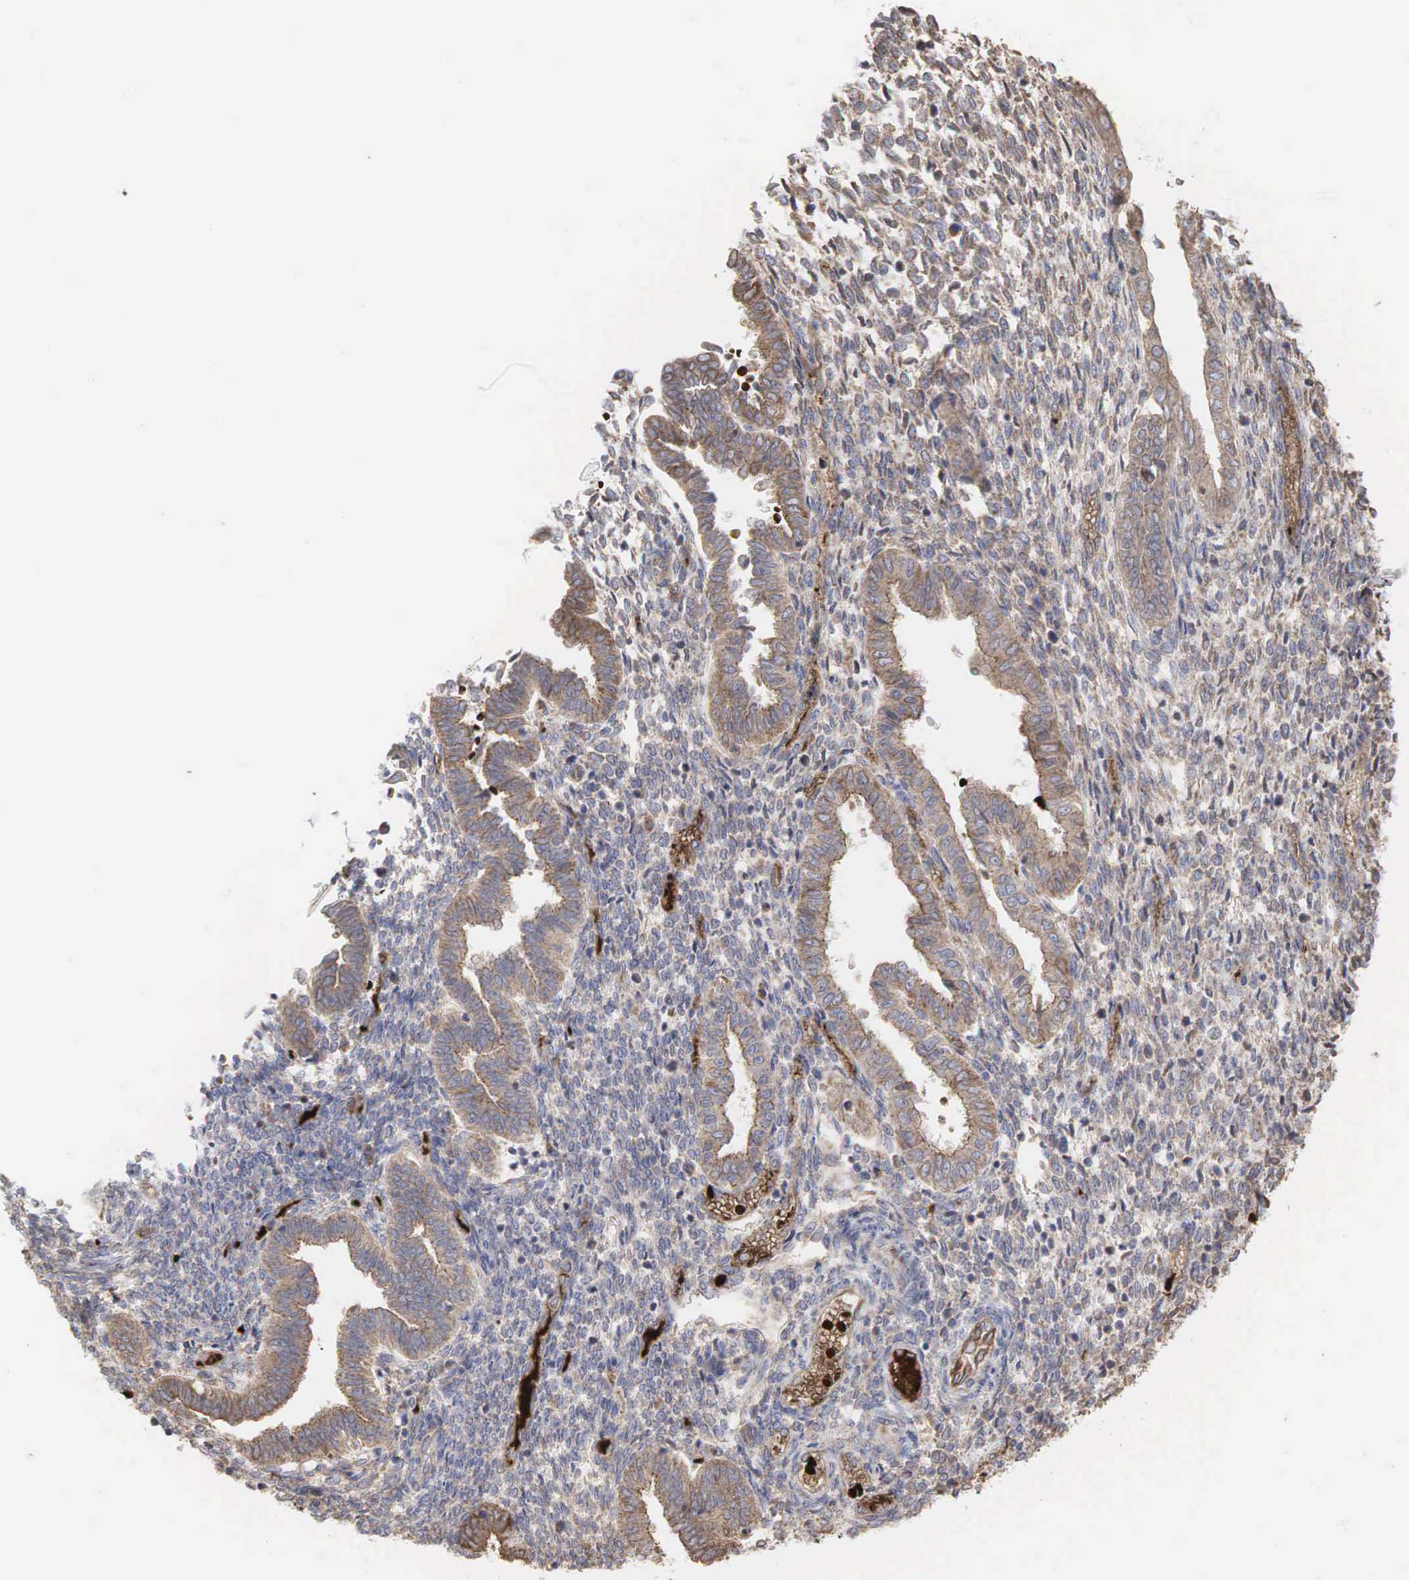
{"staining": {"intensity": "weak", "quantity": ">75%", "location": "cytoplasmic/membranous"}, "tissue": "endometrium", "cell_type": "Cells in endometrial stroma", "image_type": "normal", "snomed": [{"axis": "morphology", "description": "Normal tissue, NOS"}, {"axis": "topography", "description": "Endometrium"}], "caption": "Protein expression by IHC demonstrates weak cytoplasmic/membranous expression in approximately >75% of cells in endometrial stroma in normal endometrium. Using DAB (brown) and hematoxylin (blue) stains, captured at high magnification using brightfield microscopy.", "gene": "PABPC5", "patient": {"sex": "female", "age": 36}}